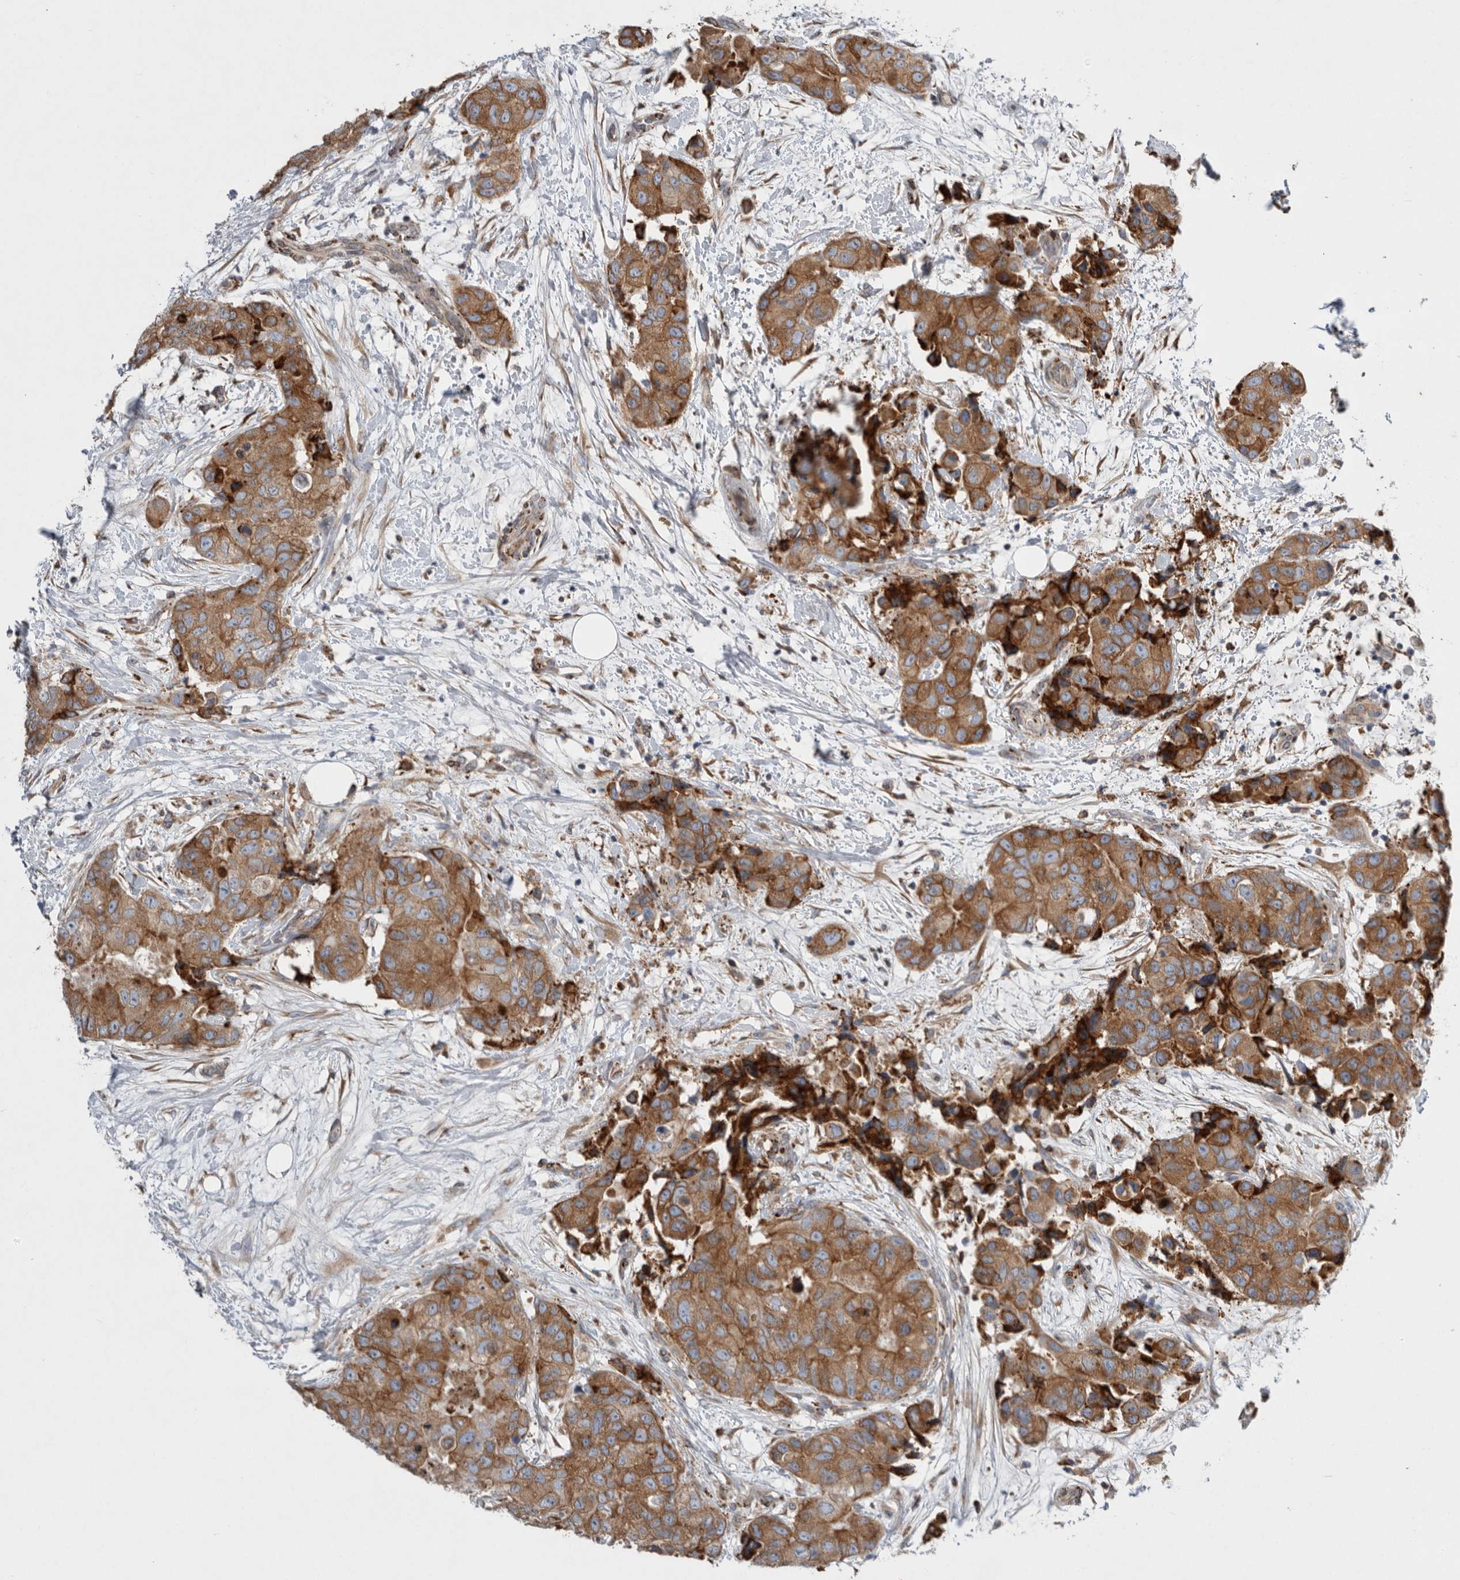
{"staining": {"intensity": "moderate", "quantity": ">75%", "location": "cytoplasmic/membranous"}, "tissue": "breast cancer", "cell_type": "Tumor cells", "image_type": "cancer", "snomed": [{"axis": "morphology", "description": "Duct carcinoma"}, {"axis": "topography", "description": "Breast"}], "caption": "Immunohistochemical staining of breast invasive ductal carcinoma reveals medium levels of moderate cytoplasmic/membranous positivity in approximately >75% of tumor cells. The staining was performed using DAB (3,3'-diaminobenzidine) to visualize the protein expression in brown, while the nuclei were stained in blue with hematoxylin (Magnification: 20x).", "gene": "GANAB", "patient": {"sex": "female", "age": 62}}